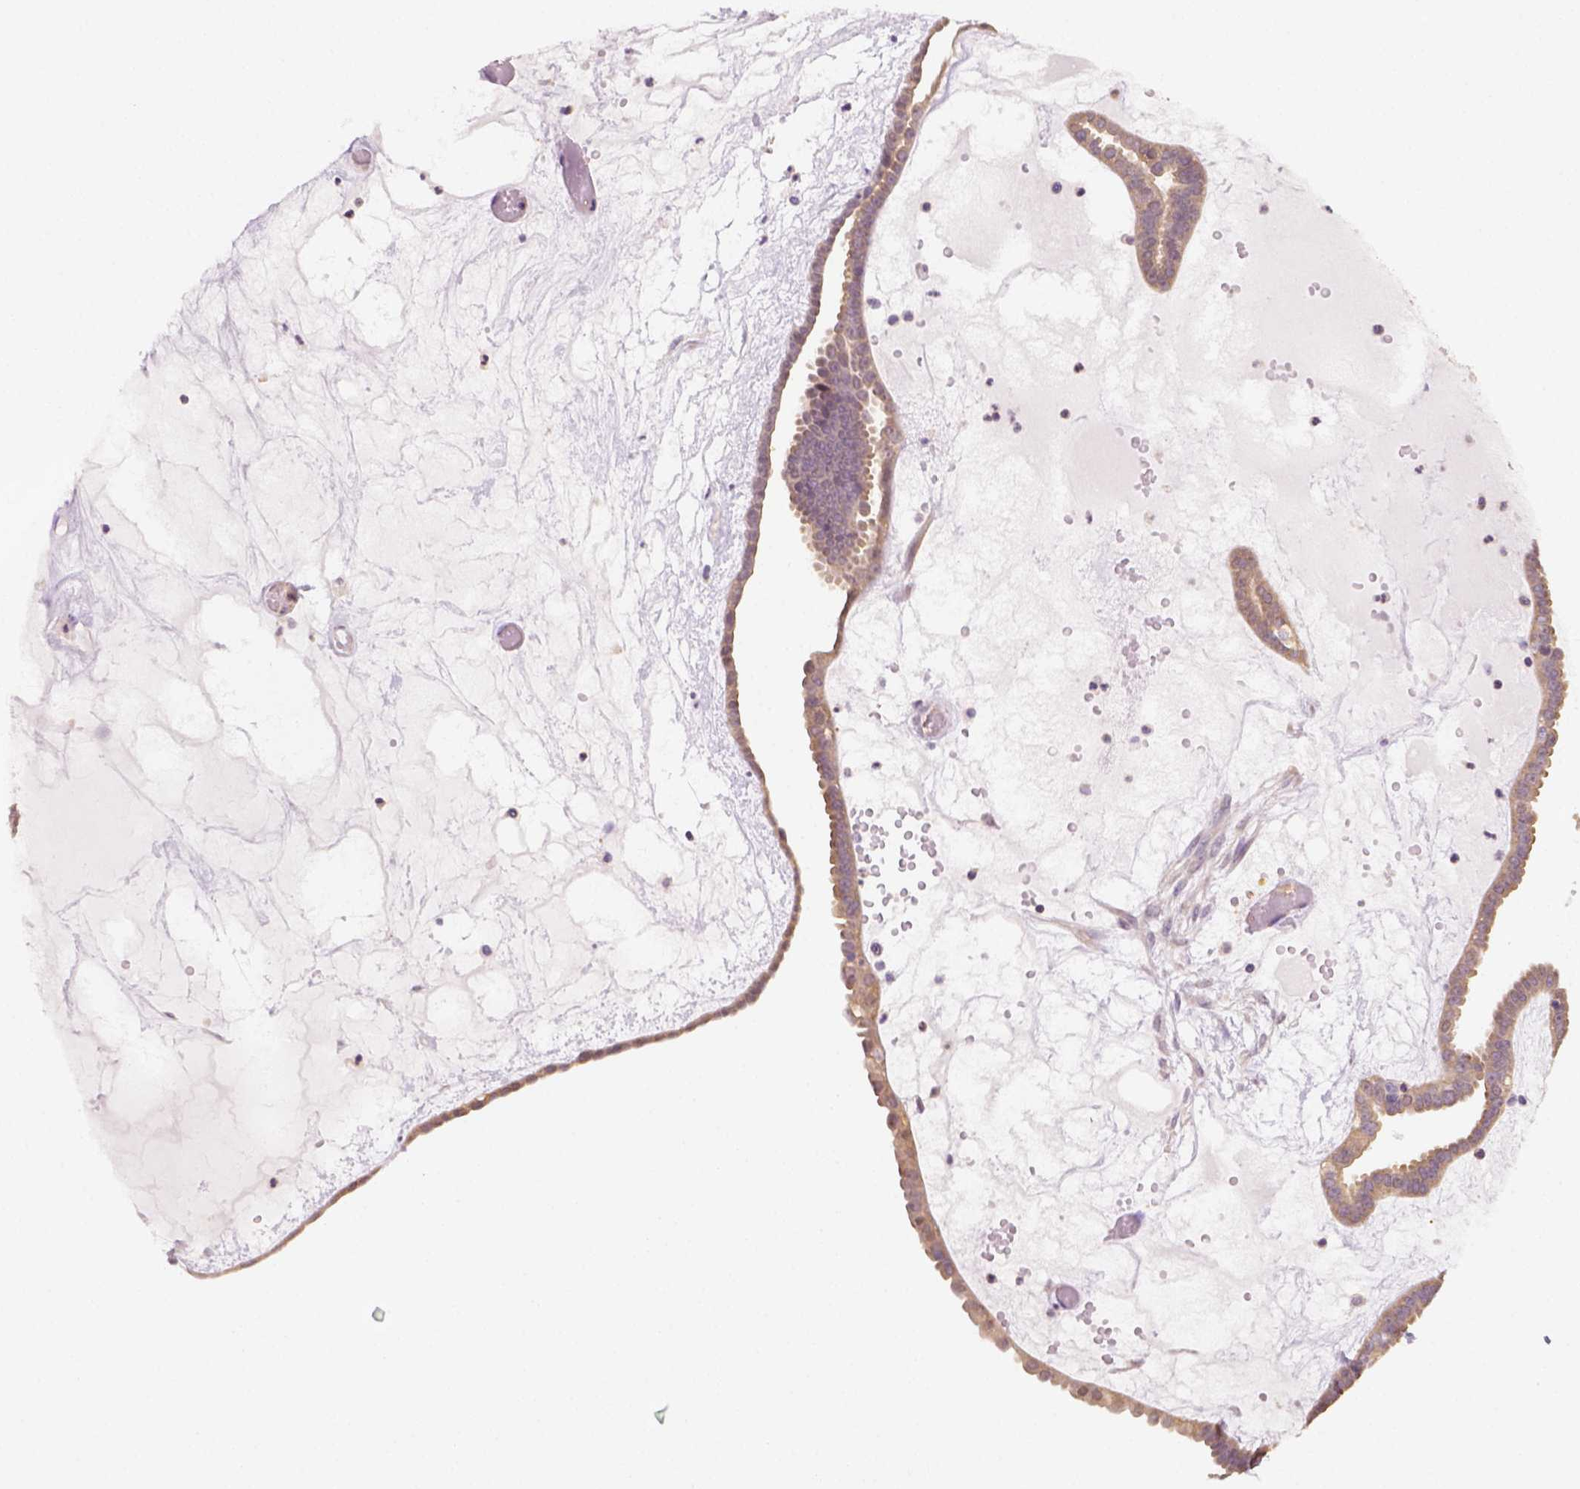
{"staining": {"intensity": "moderate", "quantity": ">75%", "location": "cytoplasmic/membranous"}, "tissue": "ovarian cancer", "cell_type": "Tumor cells", "image_type": "cancer", "snomed": [{"axis": "morphology", "description": "Cystadenocarcinoma, serous, NOS"}, {"axis": "topography", "description": "Ovary"}], "caption": "Ovarian cancer stained with a protein marker demonstrates moderate staining in tumor cells.", "gene": "EPHB1", "patient": {"sex": "female", "age": 71}}